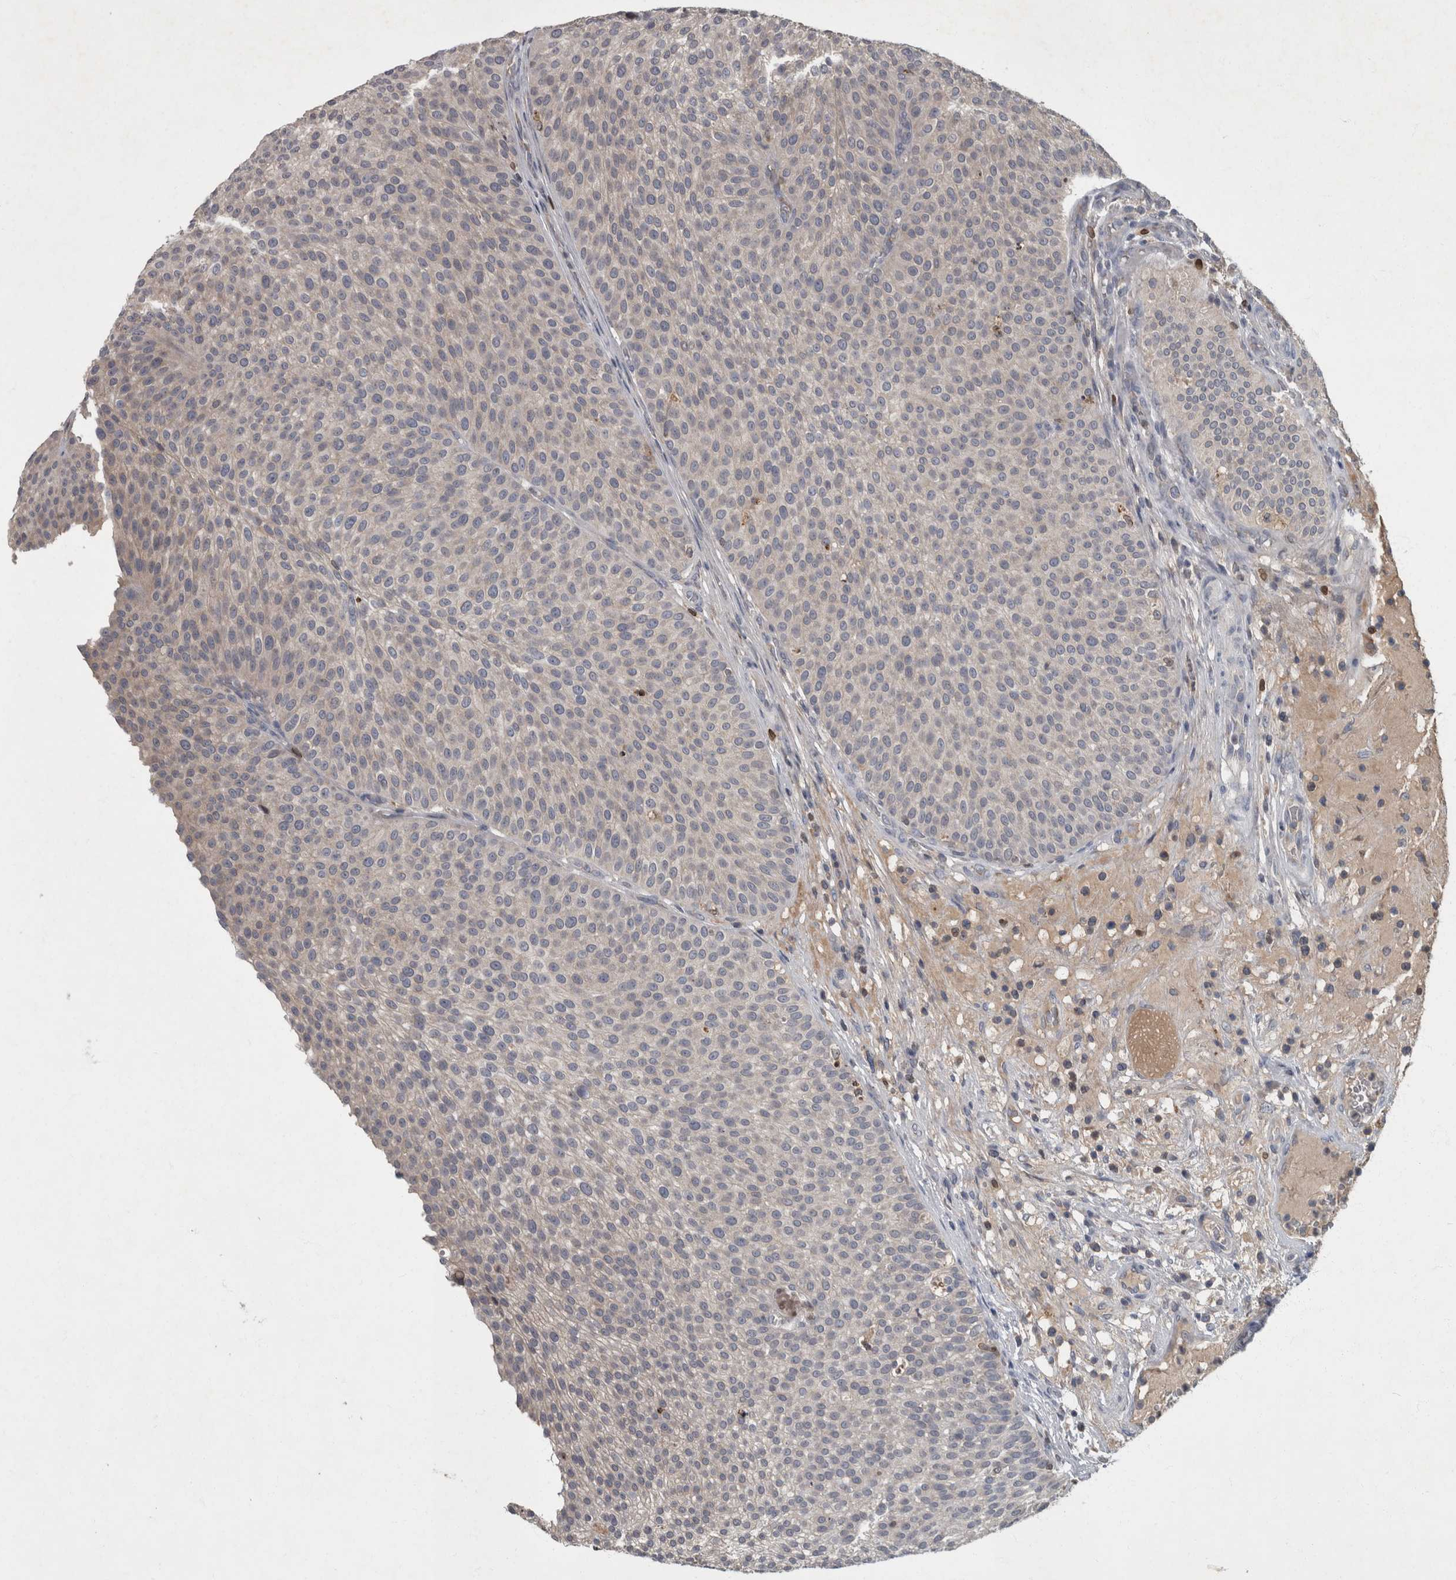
{"staining": {"intensity": "negative", "quantity": "none", "location": "none"}, "tissue": "urothelial cancer", "cell_type": "Tumor cells", "image_type": "cancer", "snomed": [{"axis": "morphology", "description": "Normal tissue, NOS"}, {"axis": "morphology", "description": "Urothelial carcinoma, Low grade"}, {"axis": "topography", "description": "Smooth muscle"}, {"axis": "topography", "description": "Urinary bladder"}], "caption": "Urothelial cancer stained for a protein using immunohistochemistry (IHC) displays no positivity tumor cells.", "gene": "PPP1R3C", "patient": {"sex": "male", "age": 60}}